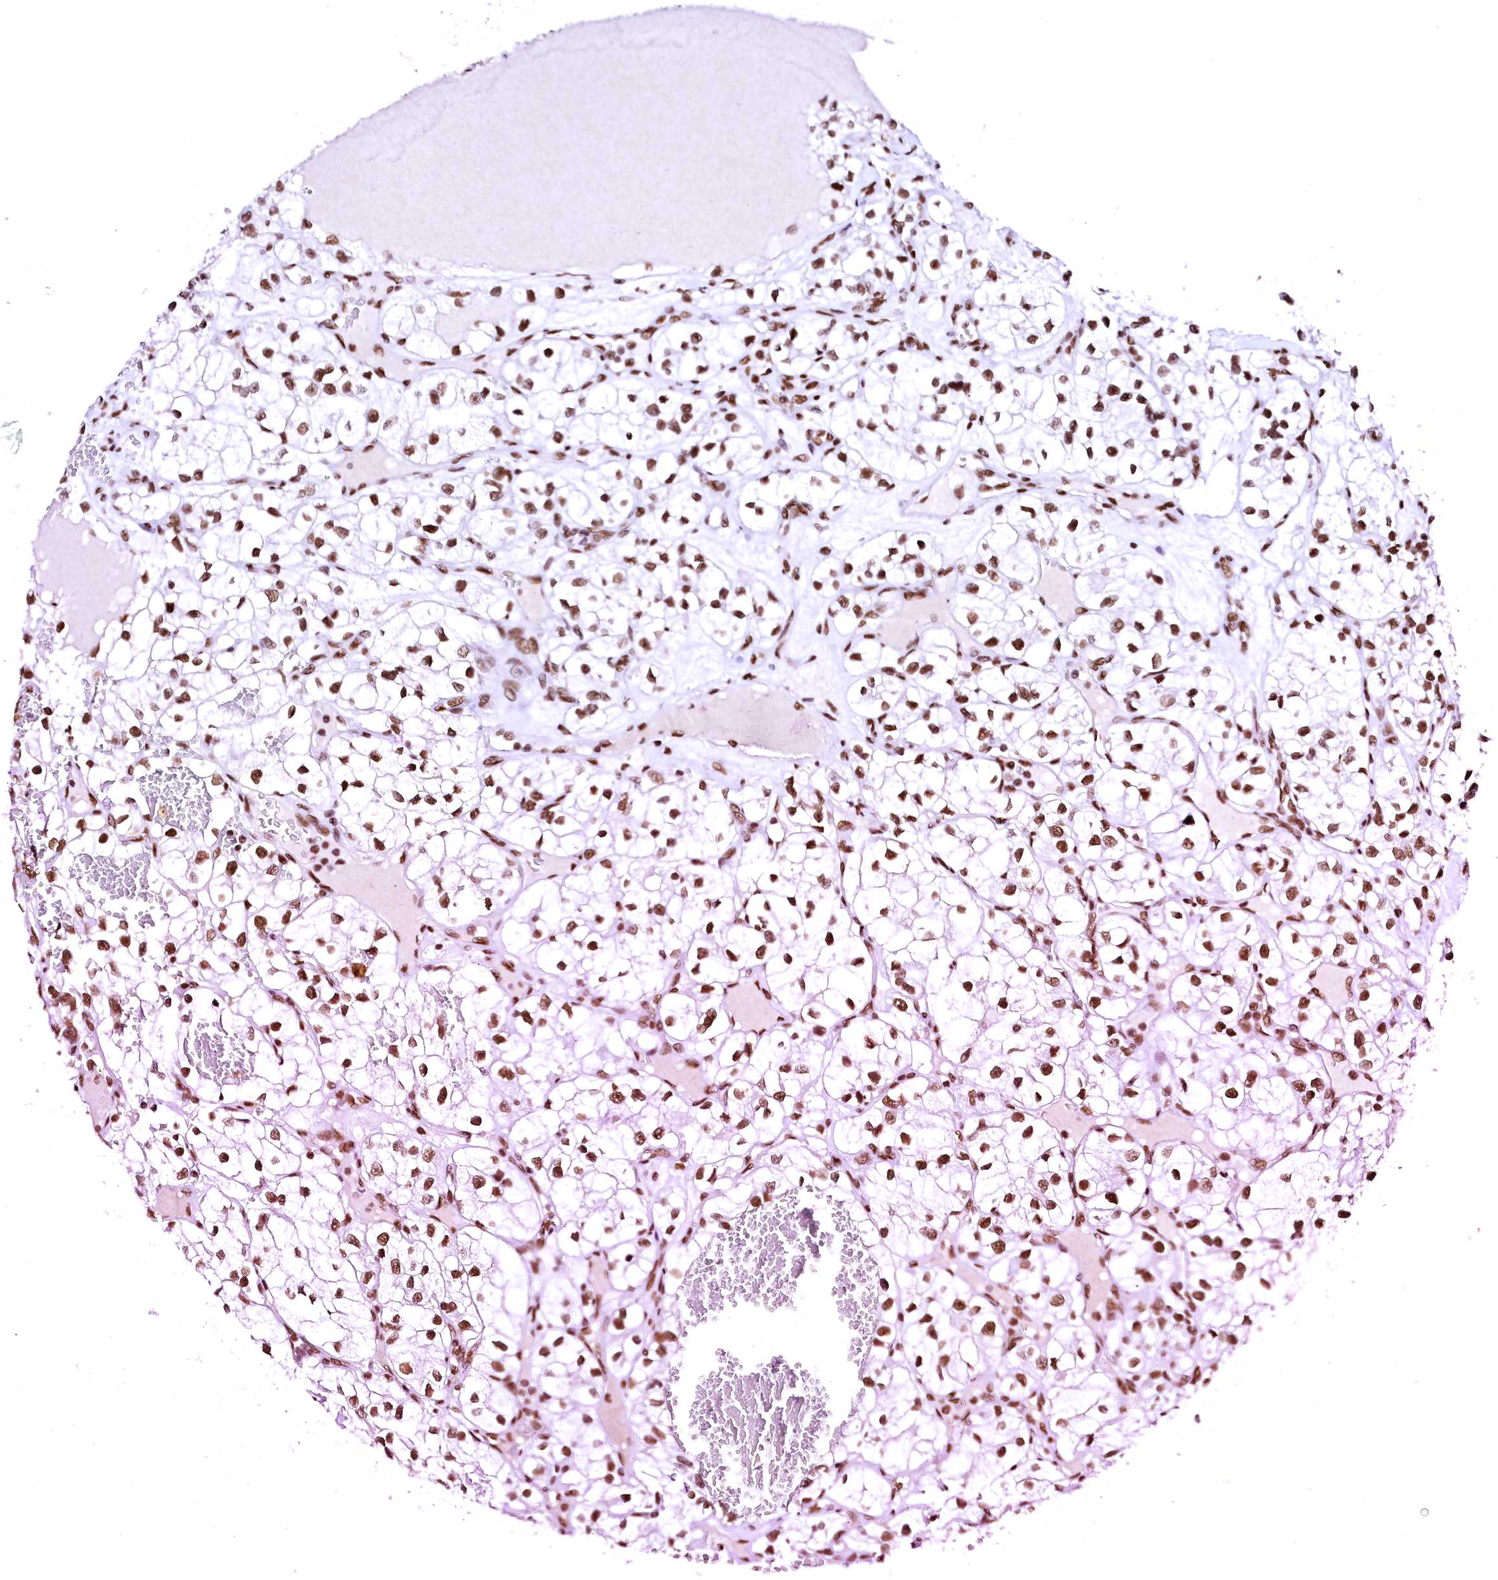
{"staining": {"intensity": "strong", "quantity": ">75%", "location": "nuclear"}, "tissue": "renal cancer", "cell_type": "Tumor cells", "image_type": "cancer", "snomed": [{"axis": "morphology", "description": "Adenocarcinoma, NOS"}, {"axis": "topography", "description": "Kidney"}], "caption": "Approximately >75% of tumor cells in human adenocarcinoma (renal) show strong nuclear protein positivity as visualized by brown immunohistochemical staining.", "gene": "CPSF6", "patient": {"sex": "female", "age": 57}}